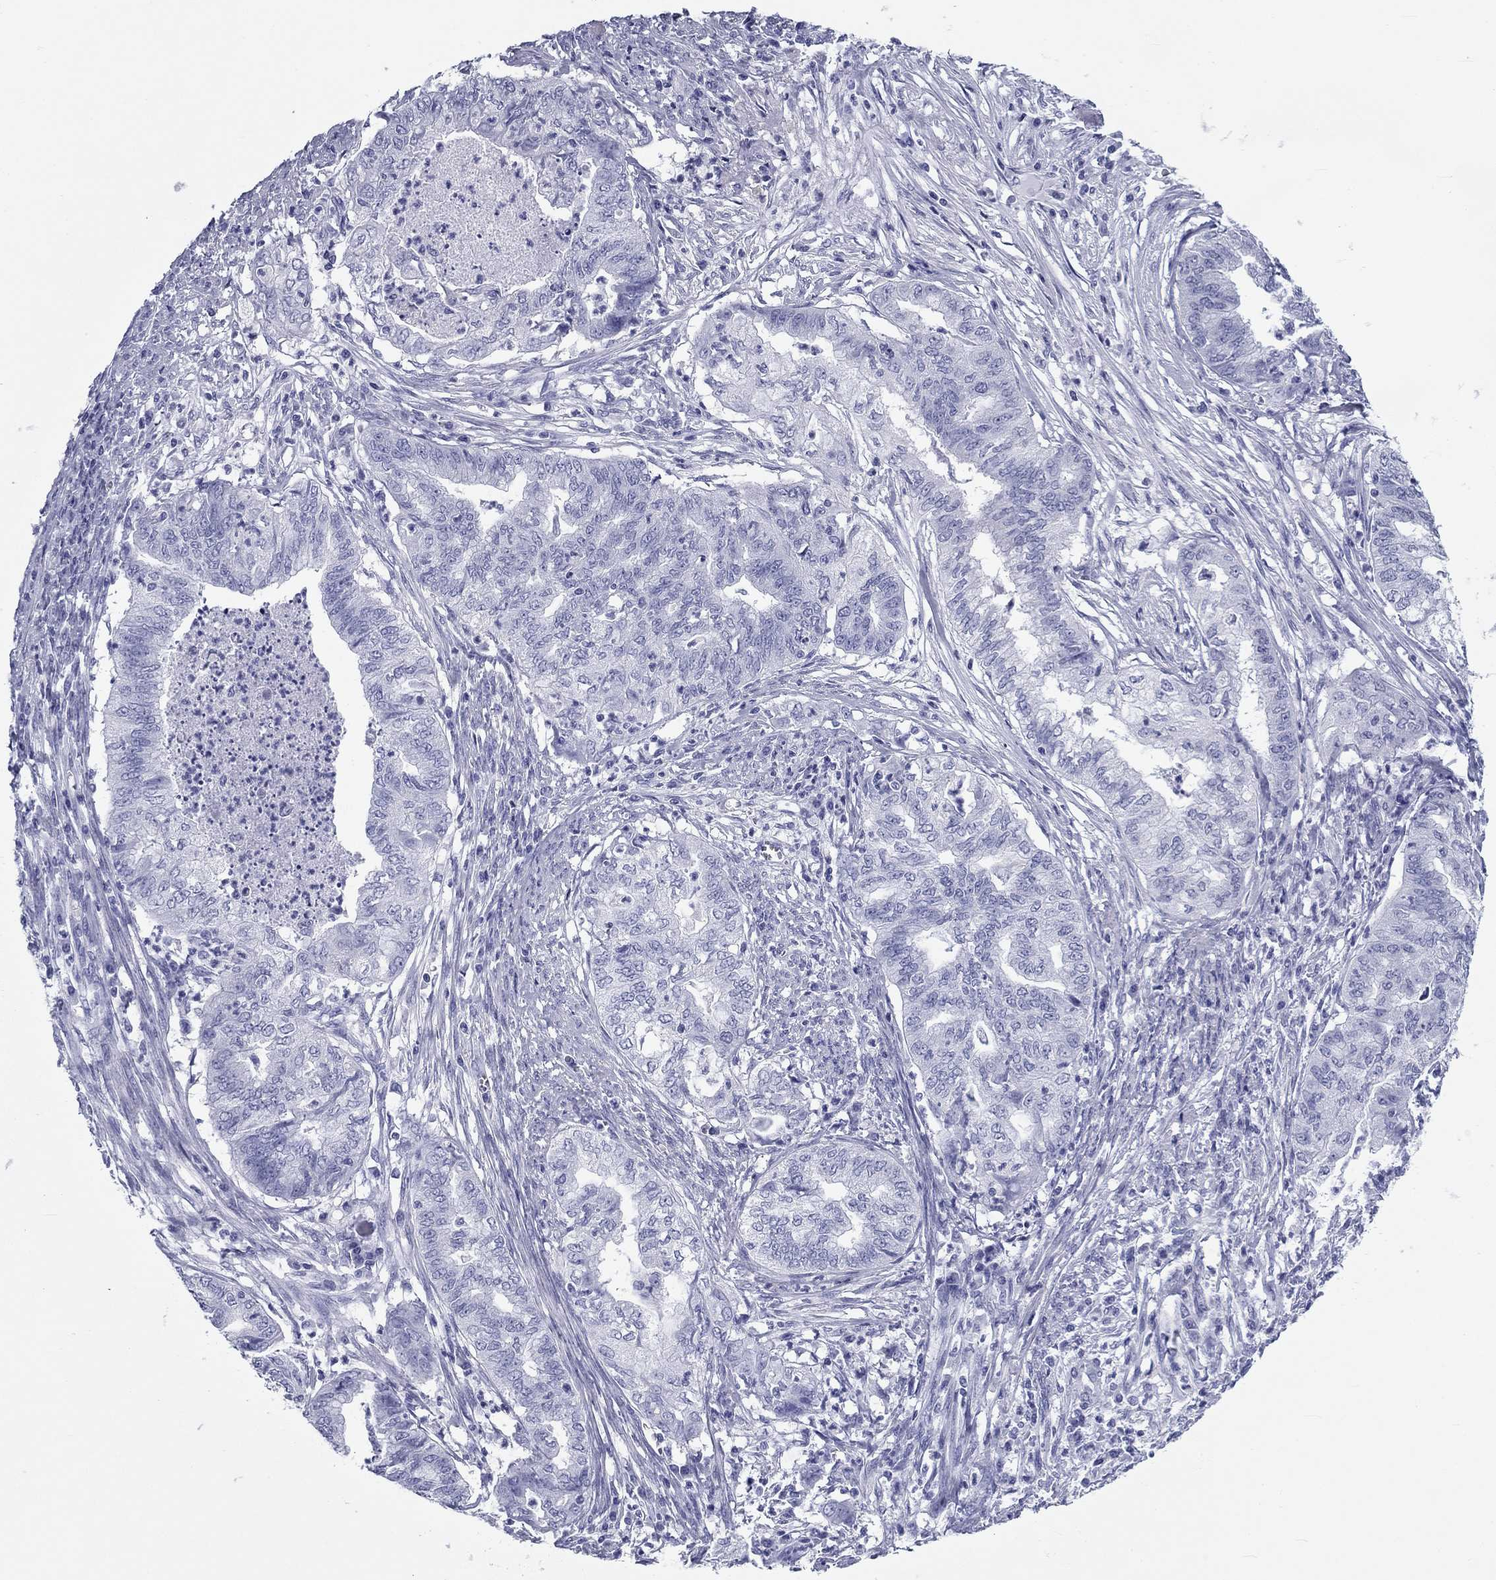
{"staining": {"intensity": "negative", "quantity": "none", "location": "none"}, "tissue": "endometrial cancer", "cell_type": "Tumor cells", "image_type": "cancer", "snomed": [{"axis": "morphology", "description": "Adenocarcinoma, NOS"}, {"axis": "topography", "description": "Endometrium"}], "caption": "This is a image of IHC staining of endometrial cancer, which shows no positivity in tumor cells.", "gene": "DNALI1", "patient": {"sex": "female", "age": 79}}